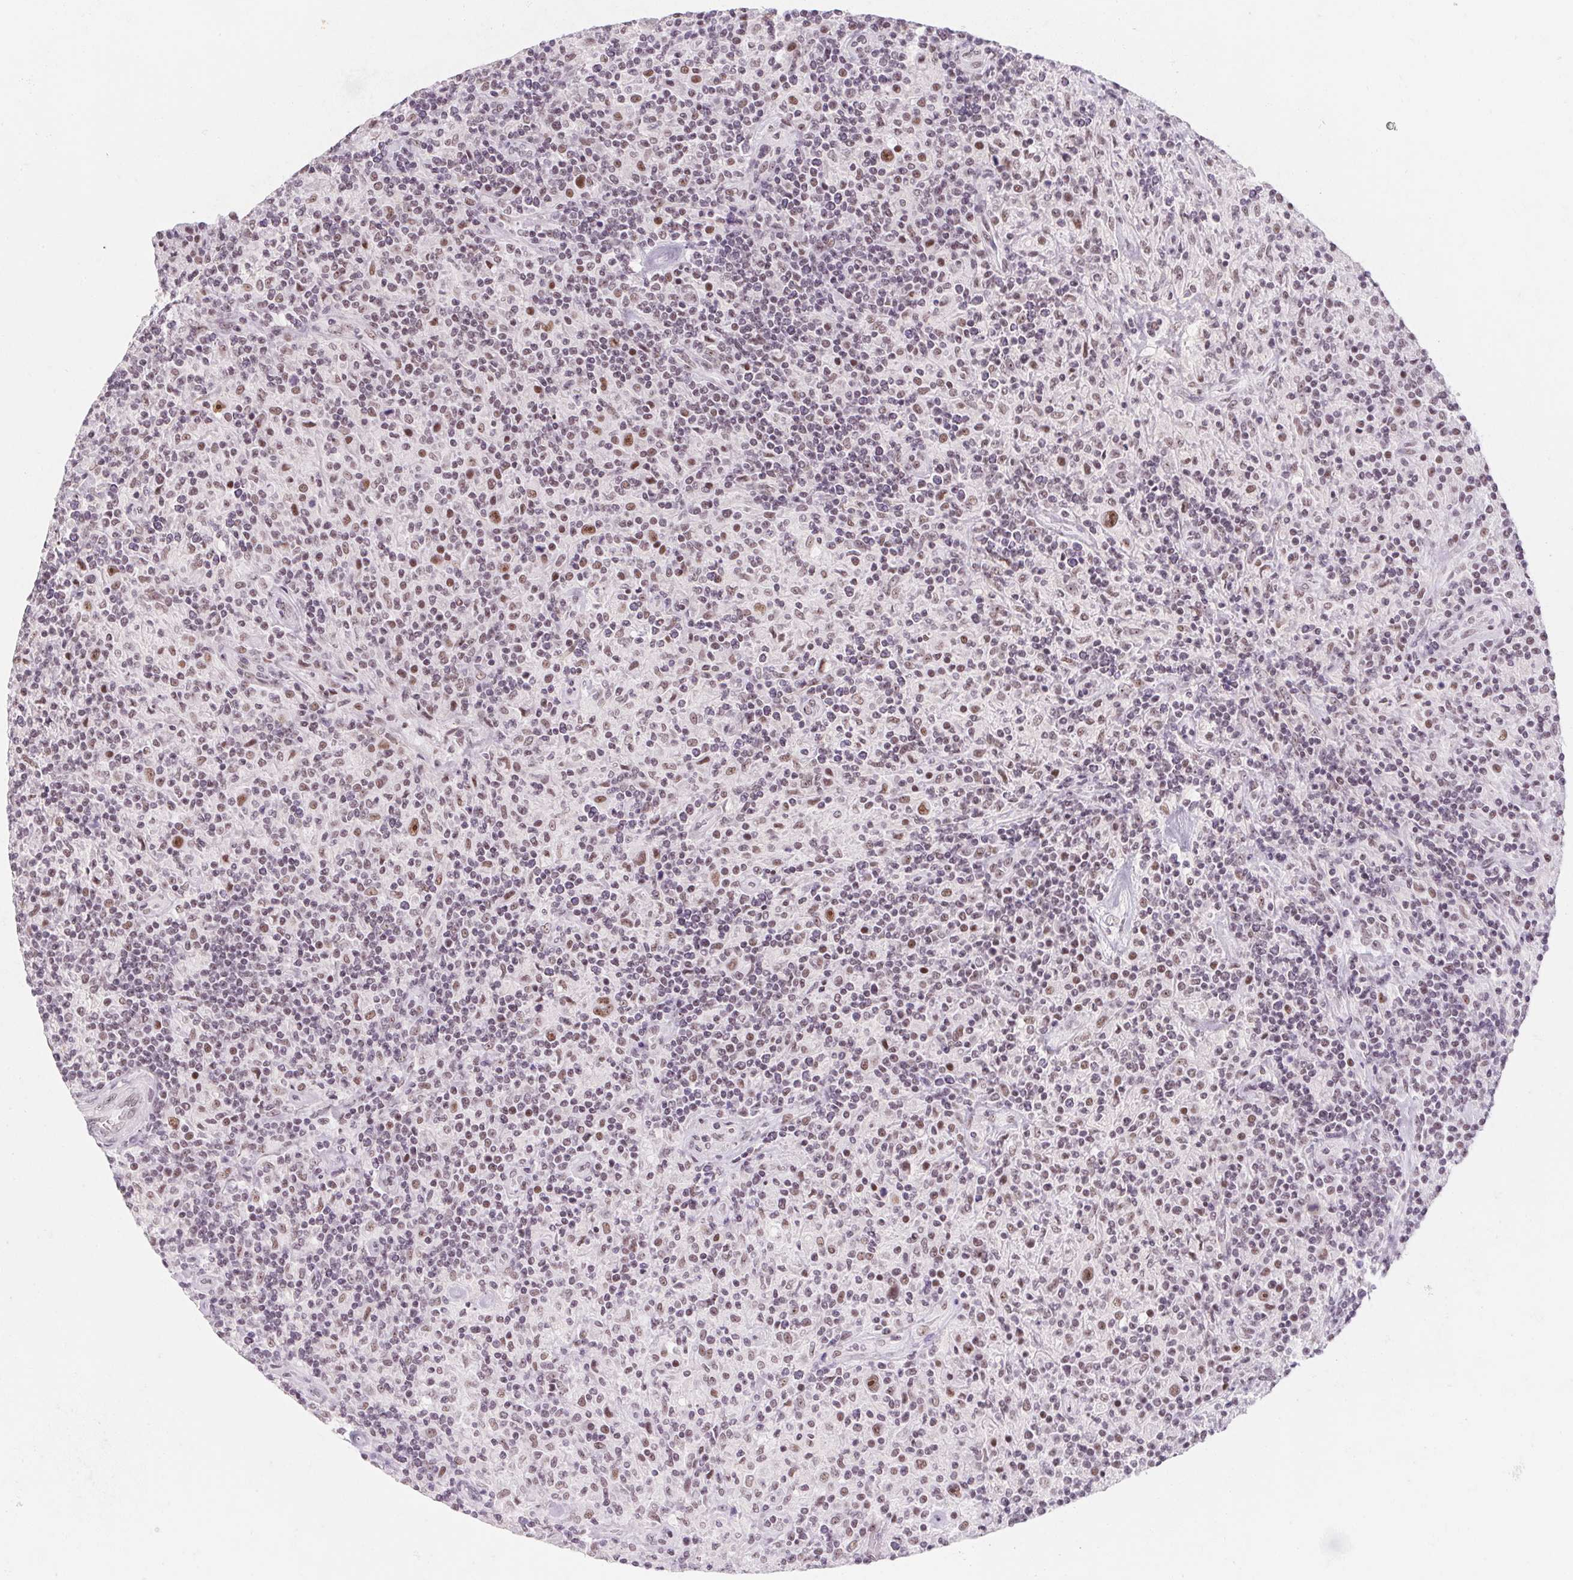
{"staining": {"intensity": "moderate", "quantity": ">75%", "location": "nuclear"}, "tissue": "lymphoma", "cell_type": "Tumor cells", "image_type": "cancer", "snomed": [{"axis": "morphology", "description": "Hodgkin's disease, NOS"}, {"axis": "topography", "description": "Lymph node"}], "caption": "The image reveals a brown stain indicating the presence of a protein in the nuclear of tumor cells in Hodgkin's disease. The protein is shown in brown color, while the nuclei are stained blue.", "gene": "ZIC4", "patient": {"sex": "male", "age": 70}}